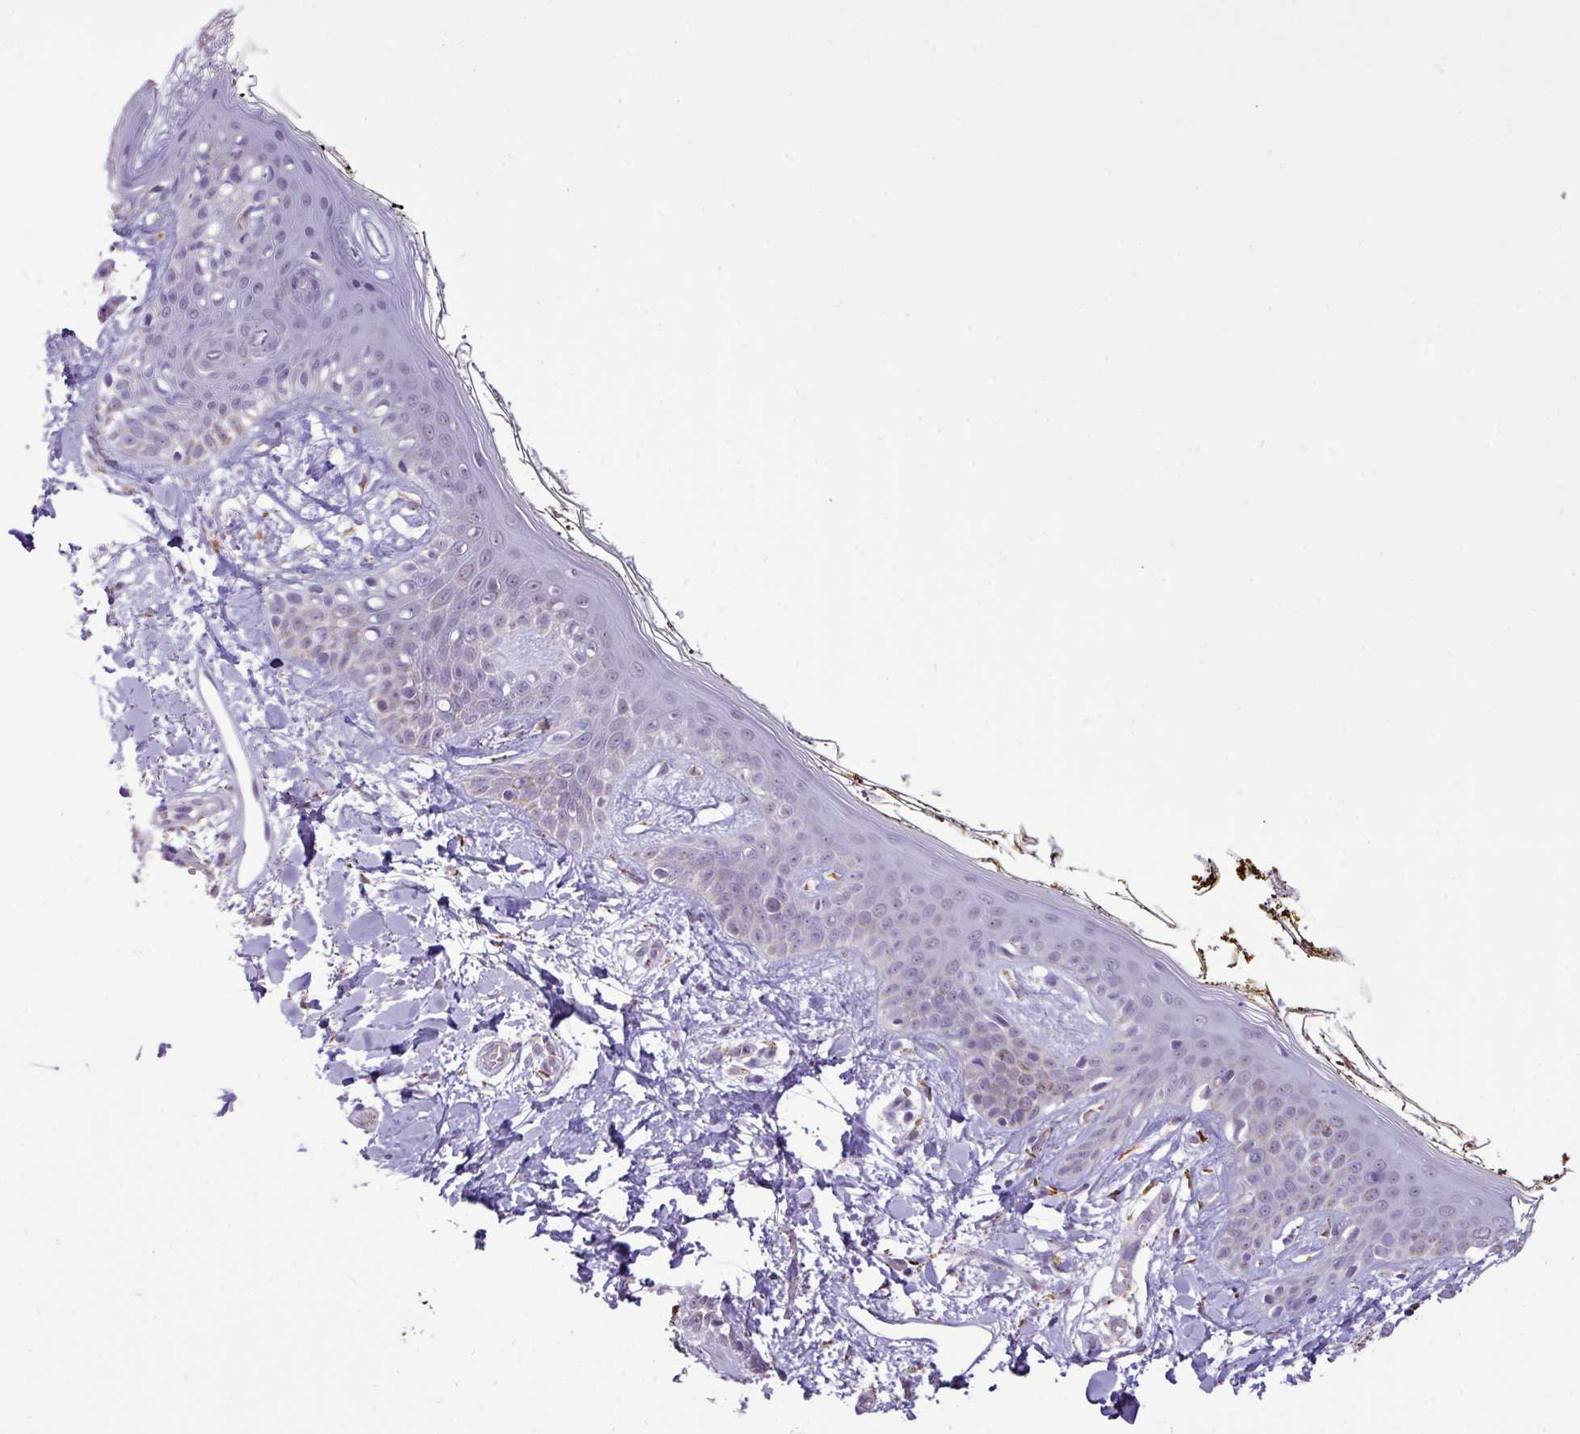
{"staining": {"intensity": "negative", "quantity": "none", "location": "none"}, "tissue": "skin", "cell_type": "Fibroblasts", "image_type": "normal", "snomed": [{"axis": "morphology", "description": "Normal tissue, NOS"}, {"axis": "topography", "description": "Skin"}], "caption": "Immunohistochemistry (IHC) histopathology image of benign human skin stained for a protein (brown), which shows no staining in fibroblasts.", "gene": "SGPP1", "patient": {"sex": "female", "age": 34}}